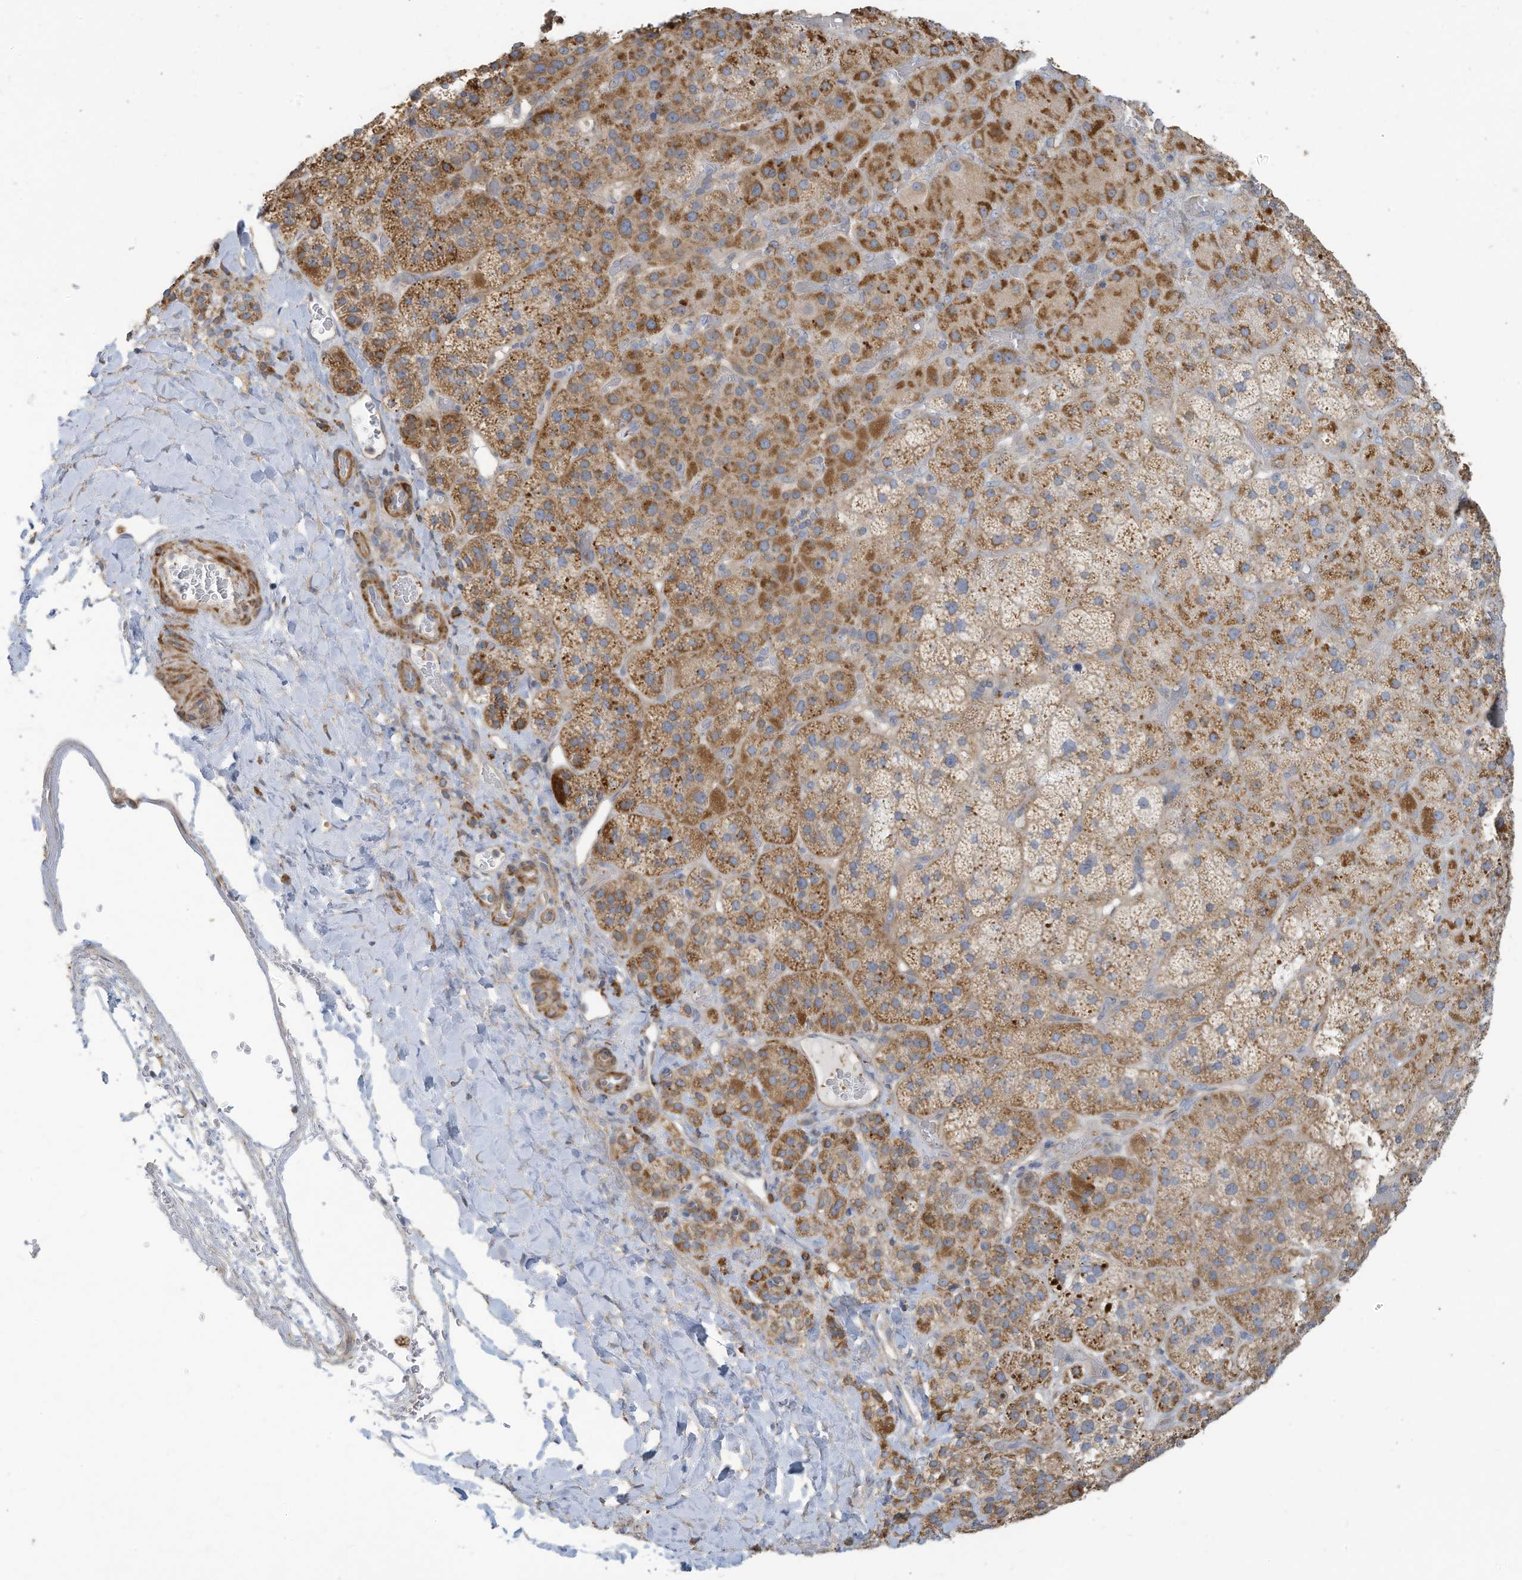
{"staining": {"intensity": "moderate", "quantity": "25%-75%", "location": "cytoplasmic/membranous"}, "tissue": "adrenal gland", "cell_type": "Glandular cells", "image_type": "normal", "snomed": [{"axis": "morphology", "description": "Normal tissue, NOS"}, {"axis": "topography", "description": "Adrenal gland"}], "caption": "Immunohistochemistry (DAB (3,3'-diaminobenzidine)) staining of benign adrenal gland displays moderate cytoplasmic/membranous protein expression in approximately 25%-75% of glandular cells.", "gene": "GTPBP2", "patient": {"sex": "male", "age": 57}}